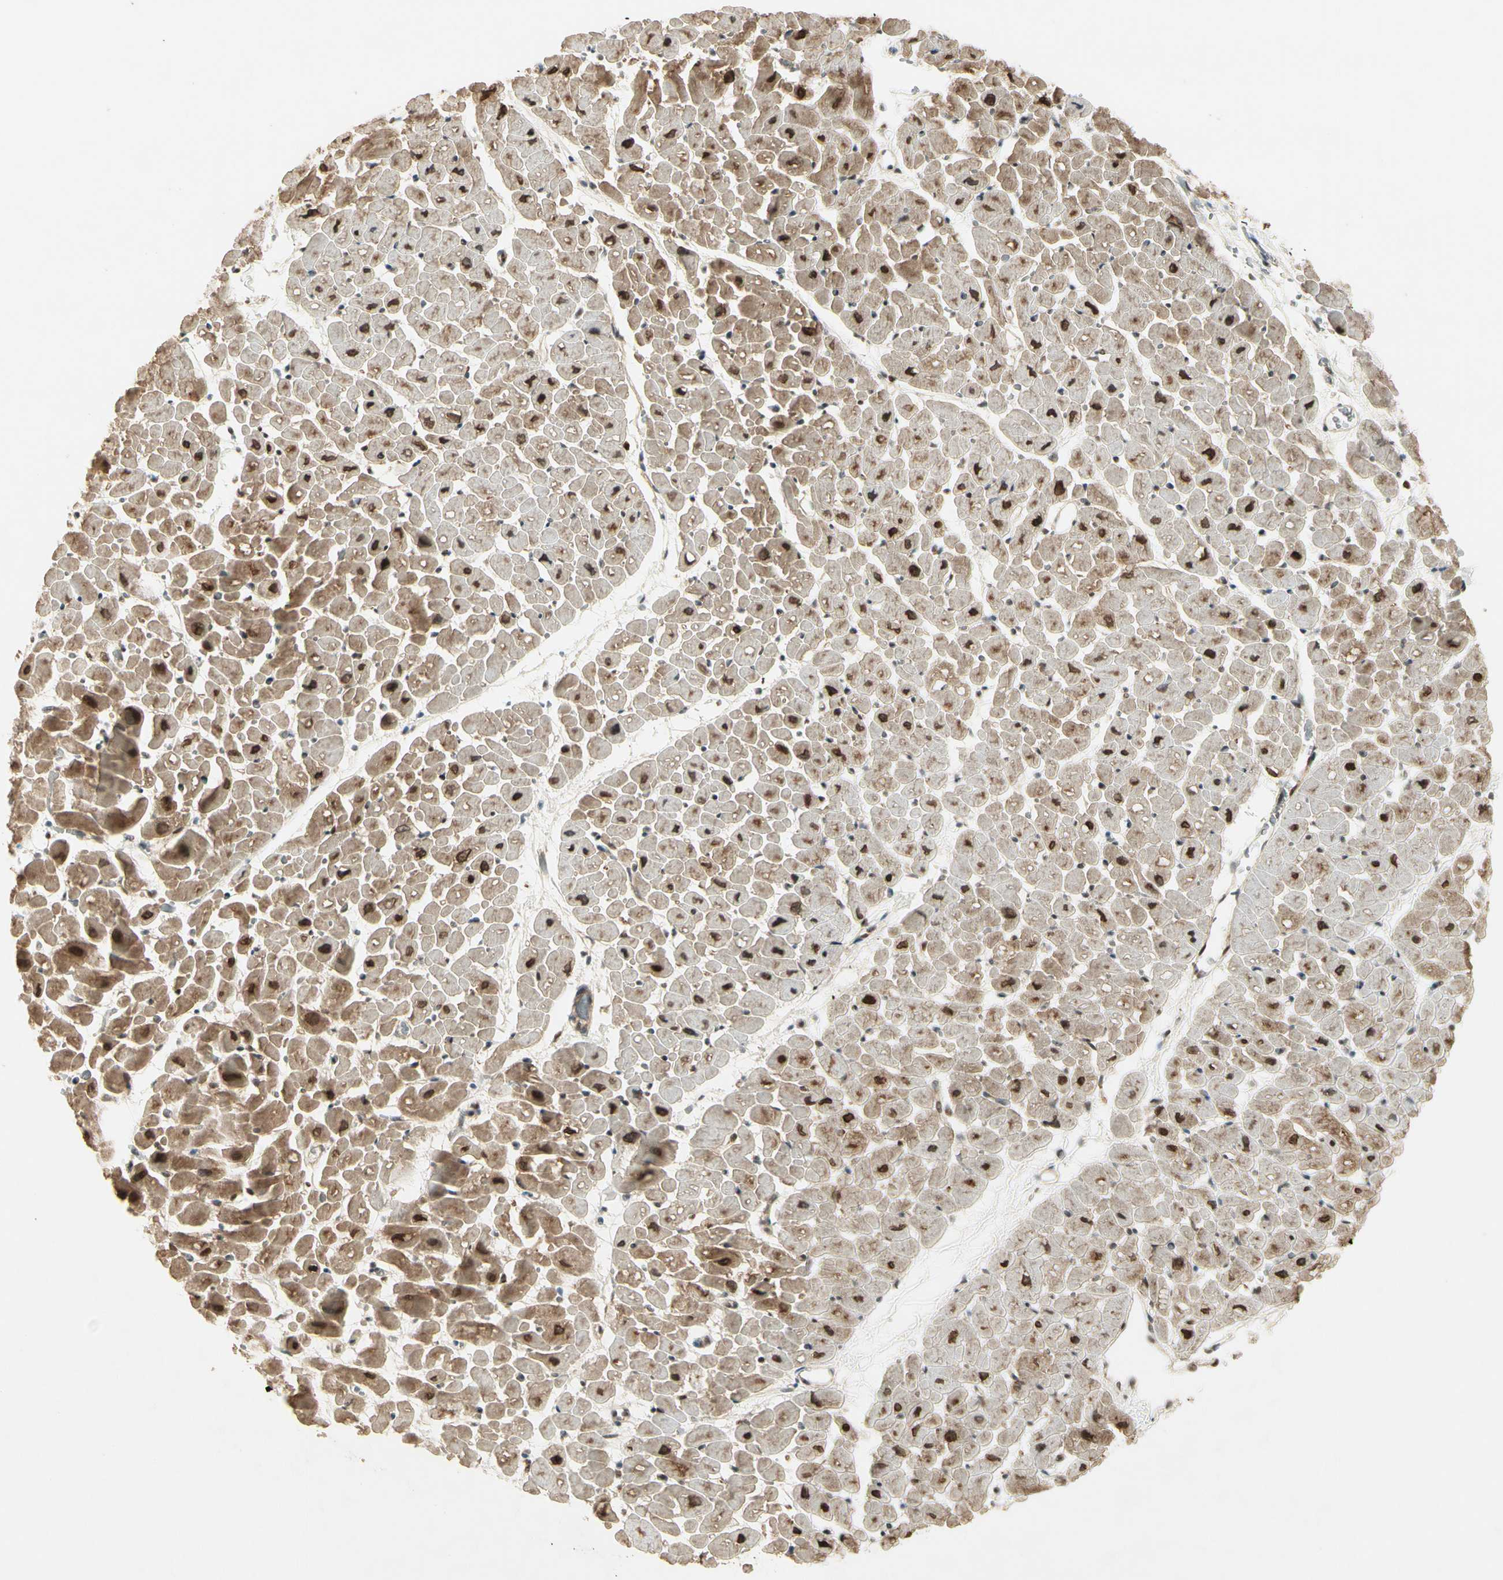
{"staining": {"intensity": "moderate", "quantity": ">75%", "location": "nuclear"}, "tissue": "heart muscle", "cell_type": "Cardiomyocytes", "image_type": "normal", "snomed": [{"axis": "morphology", "description": "Normal tissue, NOS"}, {"axis": "topography", "description": "Heart"}], "caption": "A brown stain labels moderate nuclear expression of a protein in cardiomyocytes of benign heart muscle. Using DAB (brown) and hematoxylin (blue) stains, captured at high magnification using brightfield microscopy.", "gene": "CDK11A", "patient": {"sex": "male", "age": 45}}